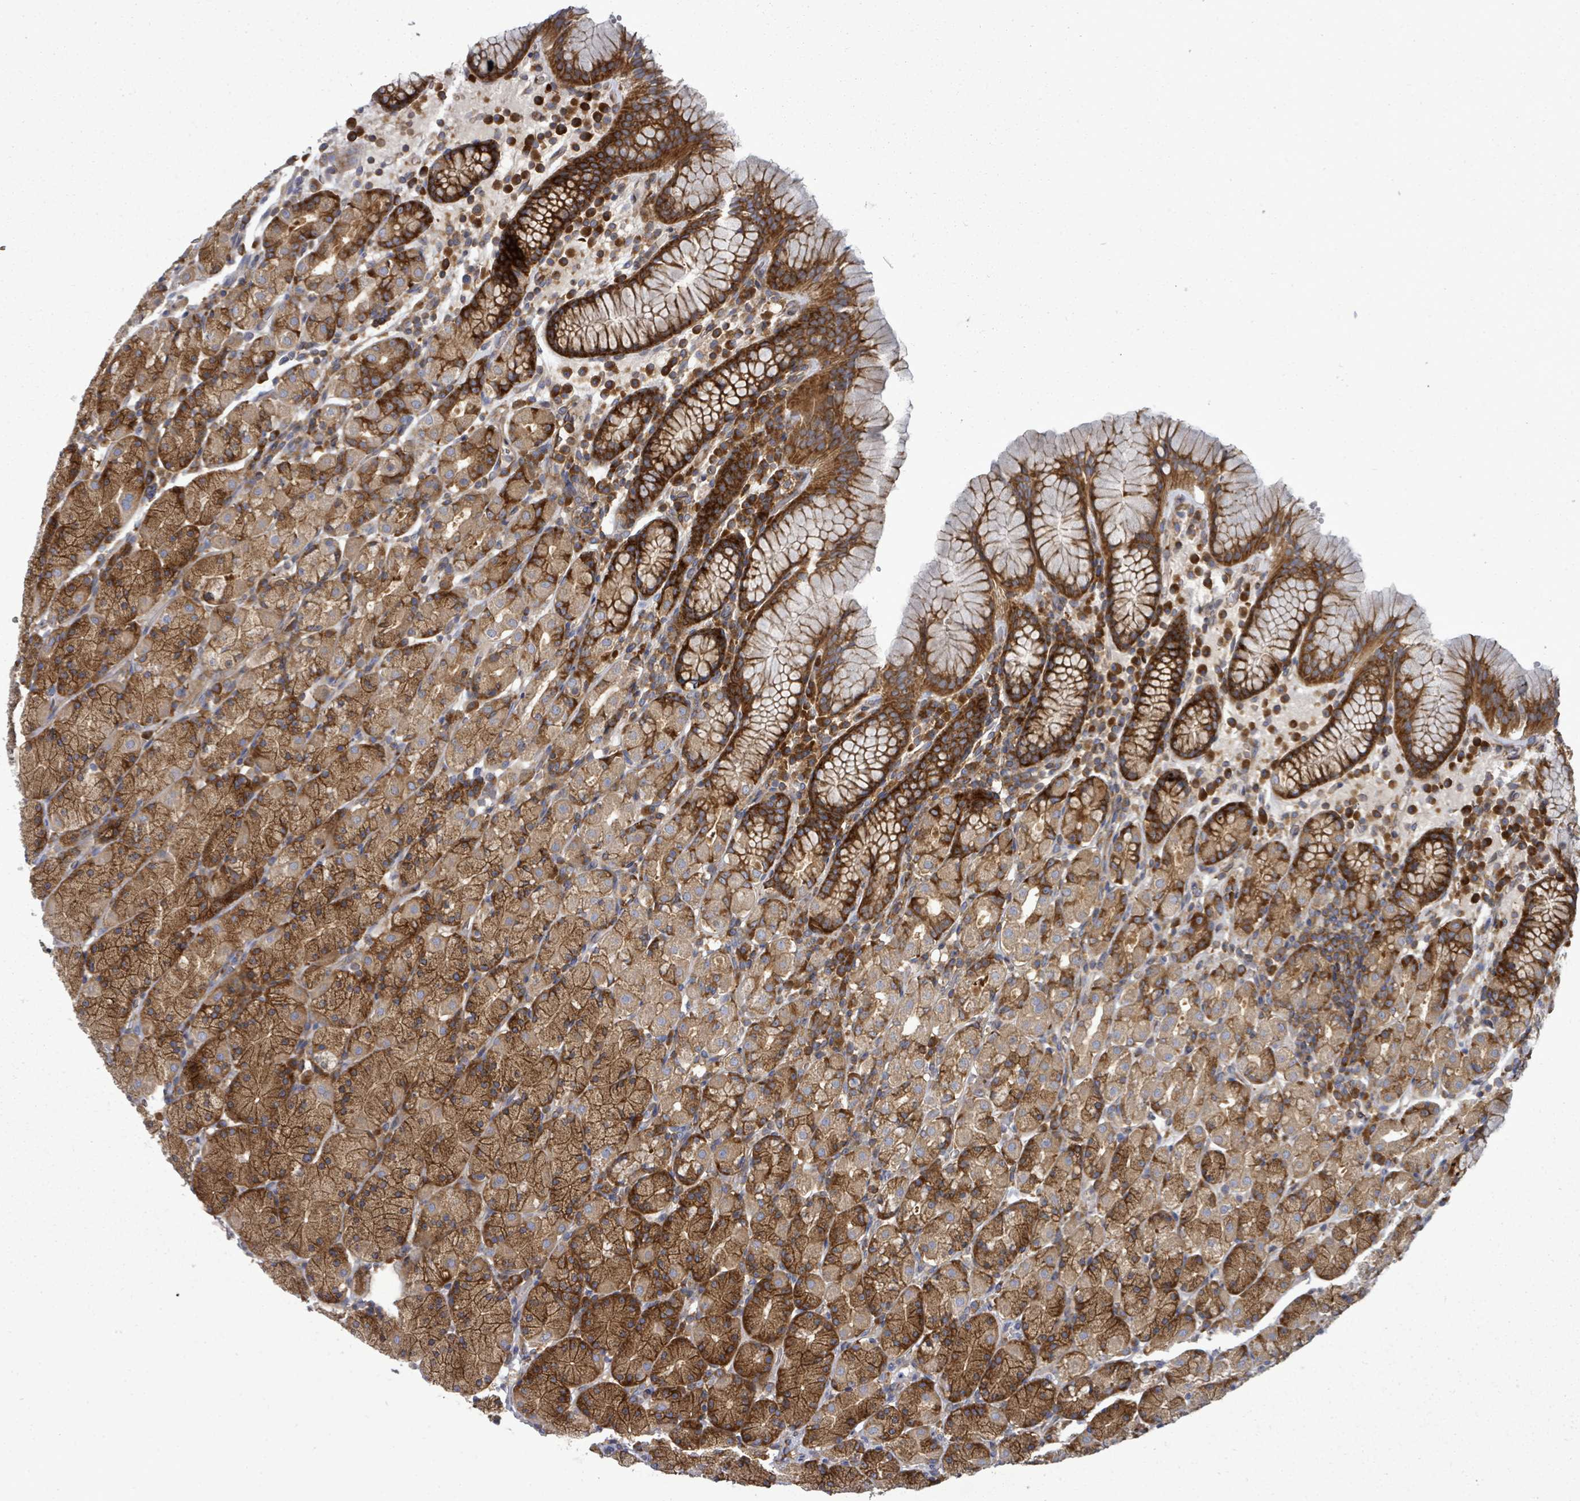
{"staining": {"intensity": "moderate", "quantity": ">75%", "location": "cytoplasmic/membranous"}, "tissue": "stomach", "cell_type": "Glandular cells", "image_type": "normal", "snomed": [{"axis": "morphology", "description": "Normal tissue, NOS"}, {"axis": "topography", "description": "Stomach, upper"}, {"axis": "topography", "description": "Stomach"}], "caption": "Normal stomach reveals moderate cytoplasmic/membranous expression in about >75% of glandular cells.", "gene": "EIF3CL", "patient": {"sex": "male", "age": 62}}